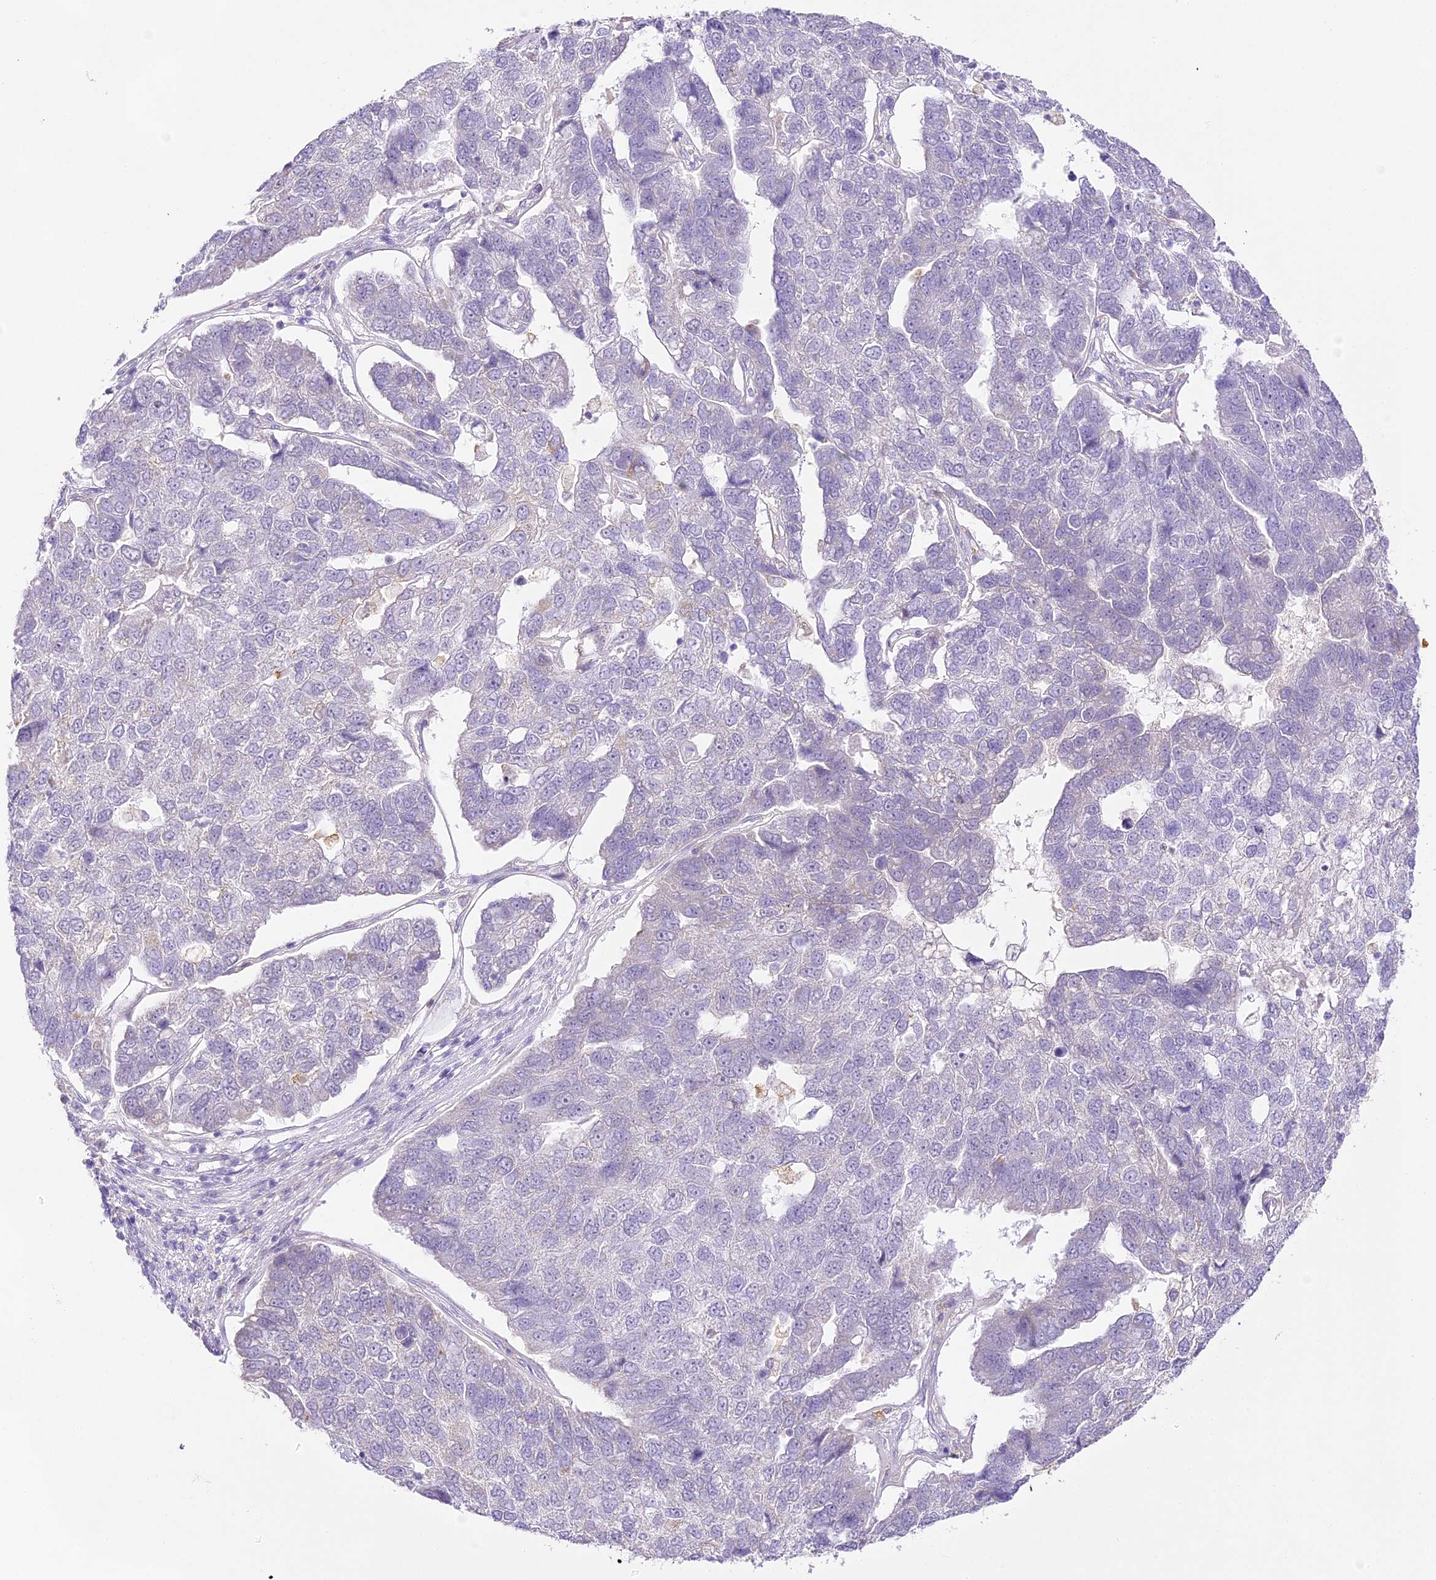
{"staining": {"intensity": "negative", "quantity": "none", "location": "none"}, "tissue": "pancreatic cancer", "cell_type": "Tumor cells", "image_type": "cancer", "snomed": [{"axis": "morphology", "description": "Adenocarcinoma, NOS"}, {"axis": "topography", "description": "Pancreas"}], "caption": "Immunohistochemical staining of human adenocarcinoma (pancreatic) reveals no significant expression in tumor cells.", "gene": "CCDC30", "patient": {"sex": "female", "age": 61}}